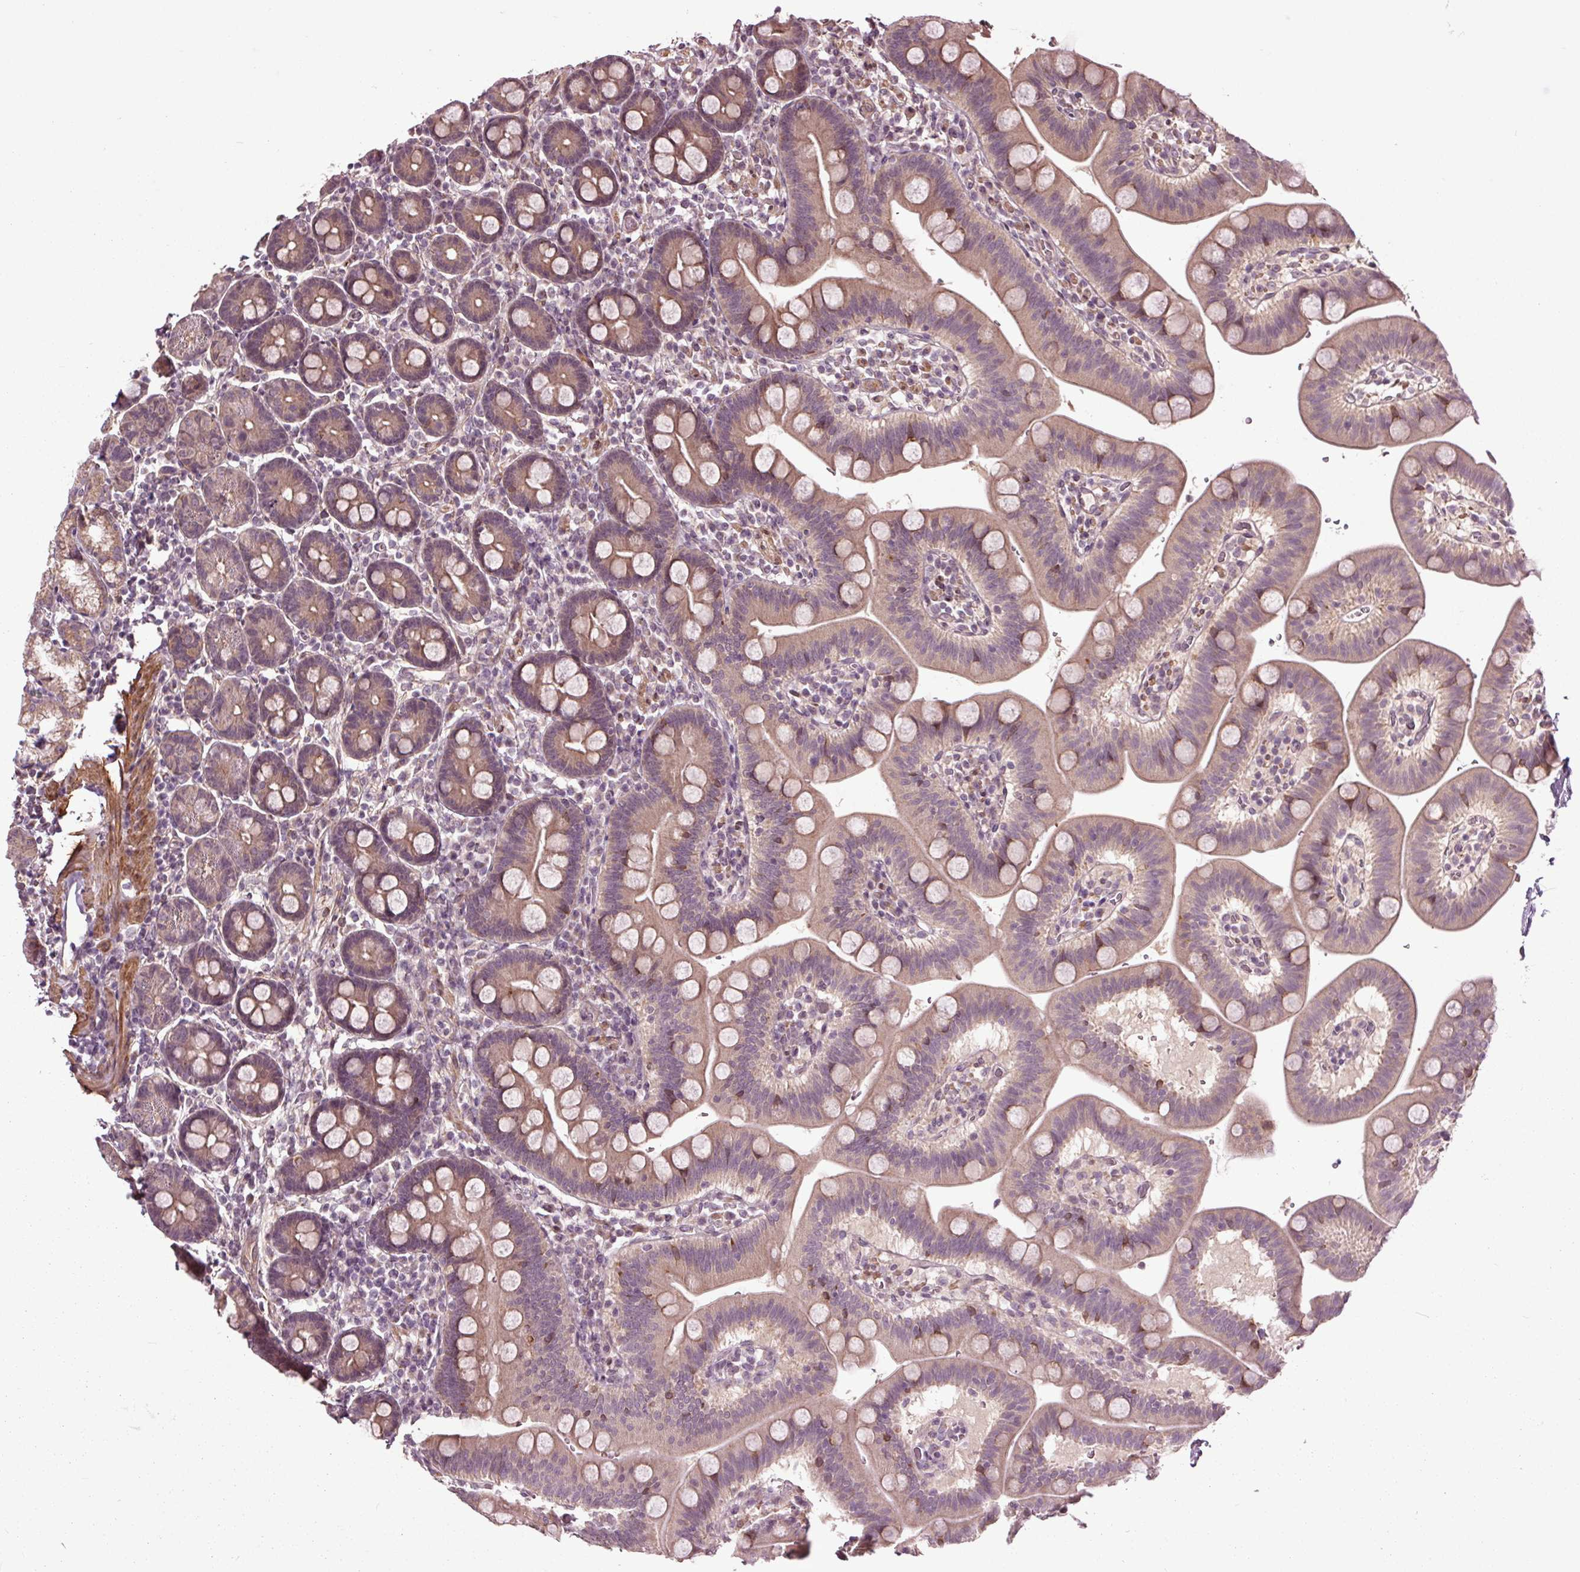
{"staining": {"intensity": "weak", "quantity": "25%-75%", "location": "cytoplasmic/membranous"}, "tissue": "duodenum", "cell_type": "Glandular cells", "image_type": "normal", "snomed": [{"axis": "morphology", "description": "Normal tissue, NOS"}, {"axis": "topography", "description": "Pancreas"}, {"axis": "topography", "description": "Duodenum"}], "caption": "A brown stain highlights weak cytoplasmic/membranous expression of a protein in glandular cells of unremarkable duodenum. (Brightfield microscopy of DAB IHC at high magnification).", "gene": "HAUS5", "patient": {"sex": "male", "age": 59}}